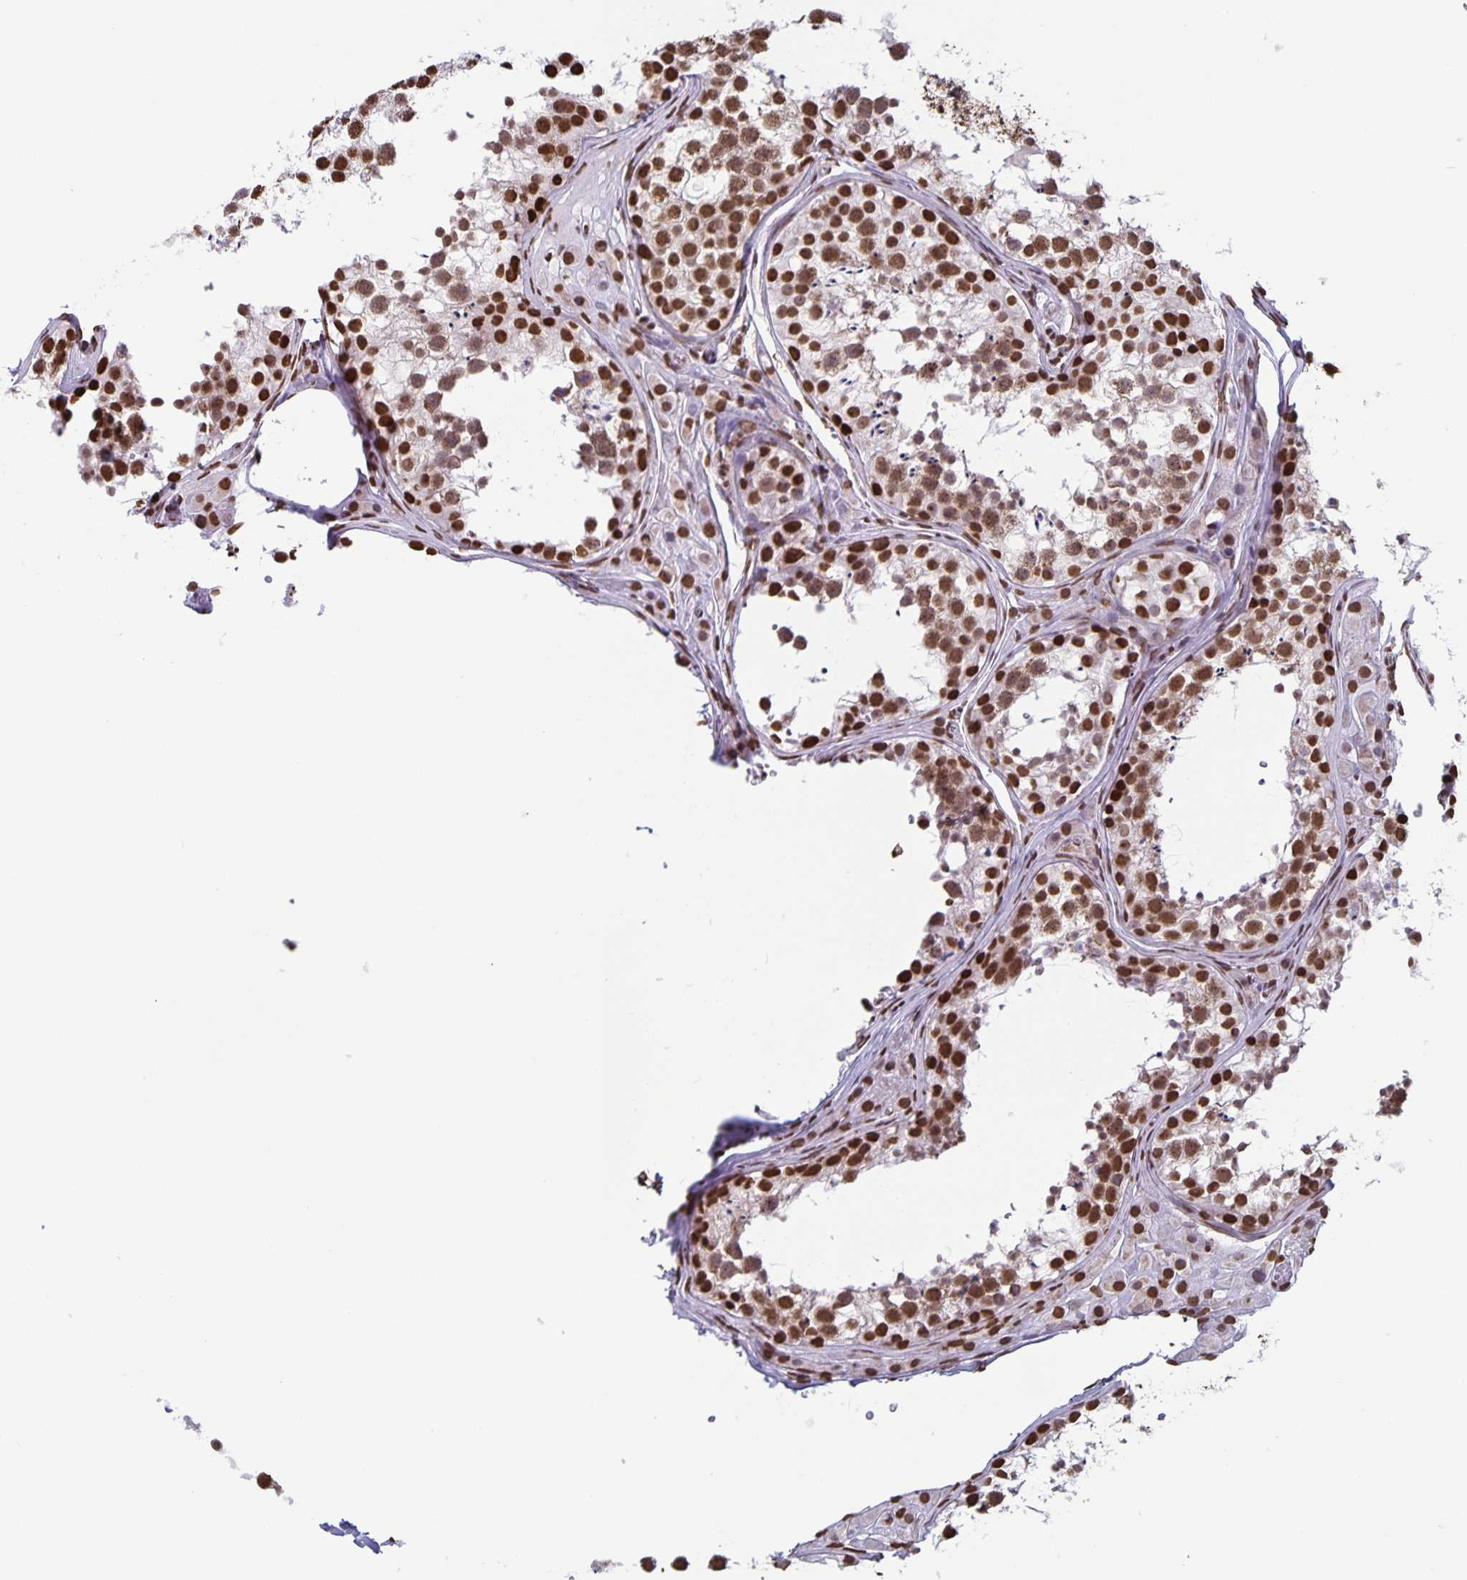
{"staining": {"intensity": "strong", "quantity": ">75%", "location": "cytoplasmic/membranous,nuclear"}, "tissue": "testis", "cell_type": "Cells in seminiferous ducts", "image_type": "normal", "snomed": [{"axis": "morphology", "description": "Normal tissue, NOS"}, {"axis": "topography", "description": "Testis"}], "caption": "Immunohistochemical staining of unremarkable testis exhibits strong cytoplasmic/membranous,nuclear protein staining in about >75% of cells in seminiferous ducts. (IHC, brightfield microscopy, high magnification).", "gene": "DUT", "patient": {"sex": "male", "age": 13}}